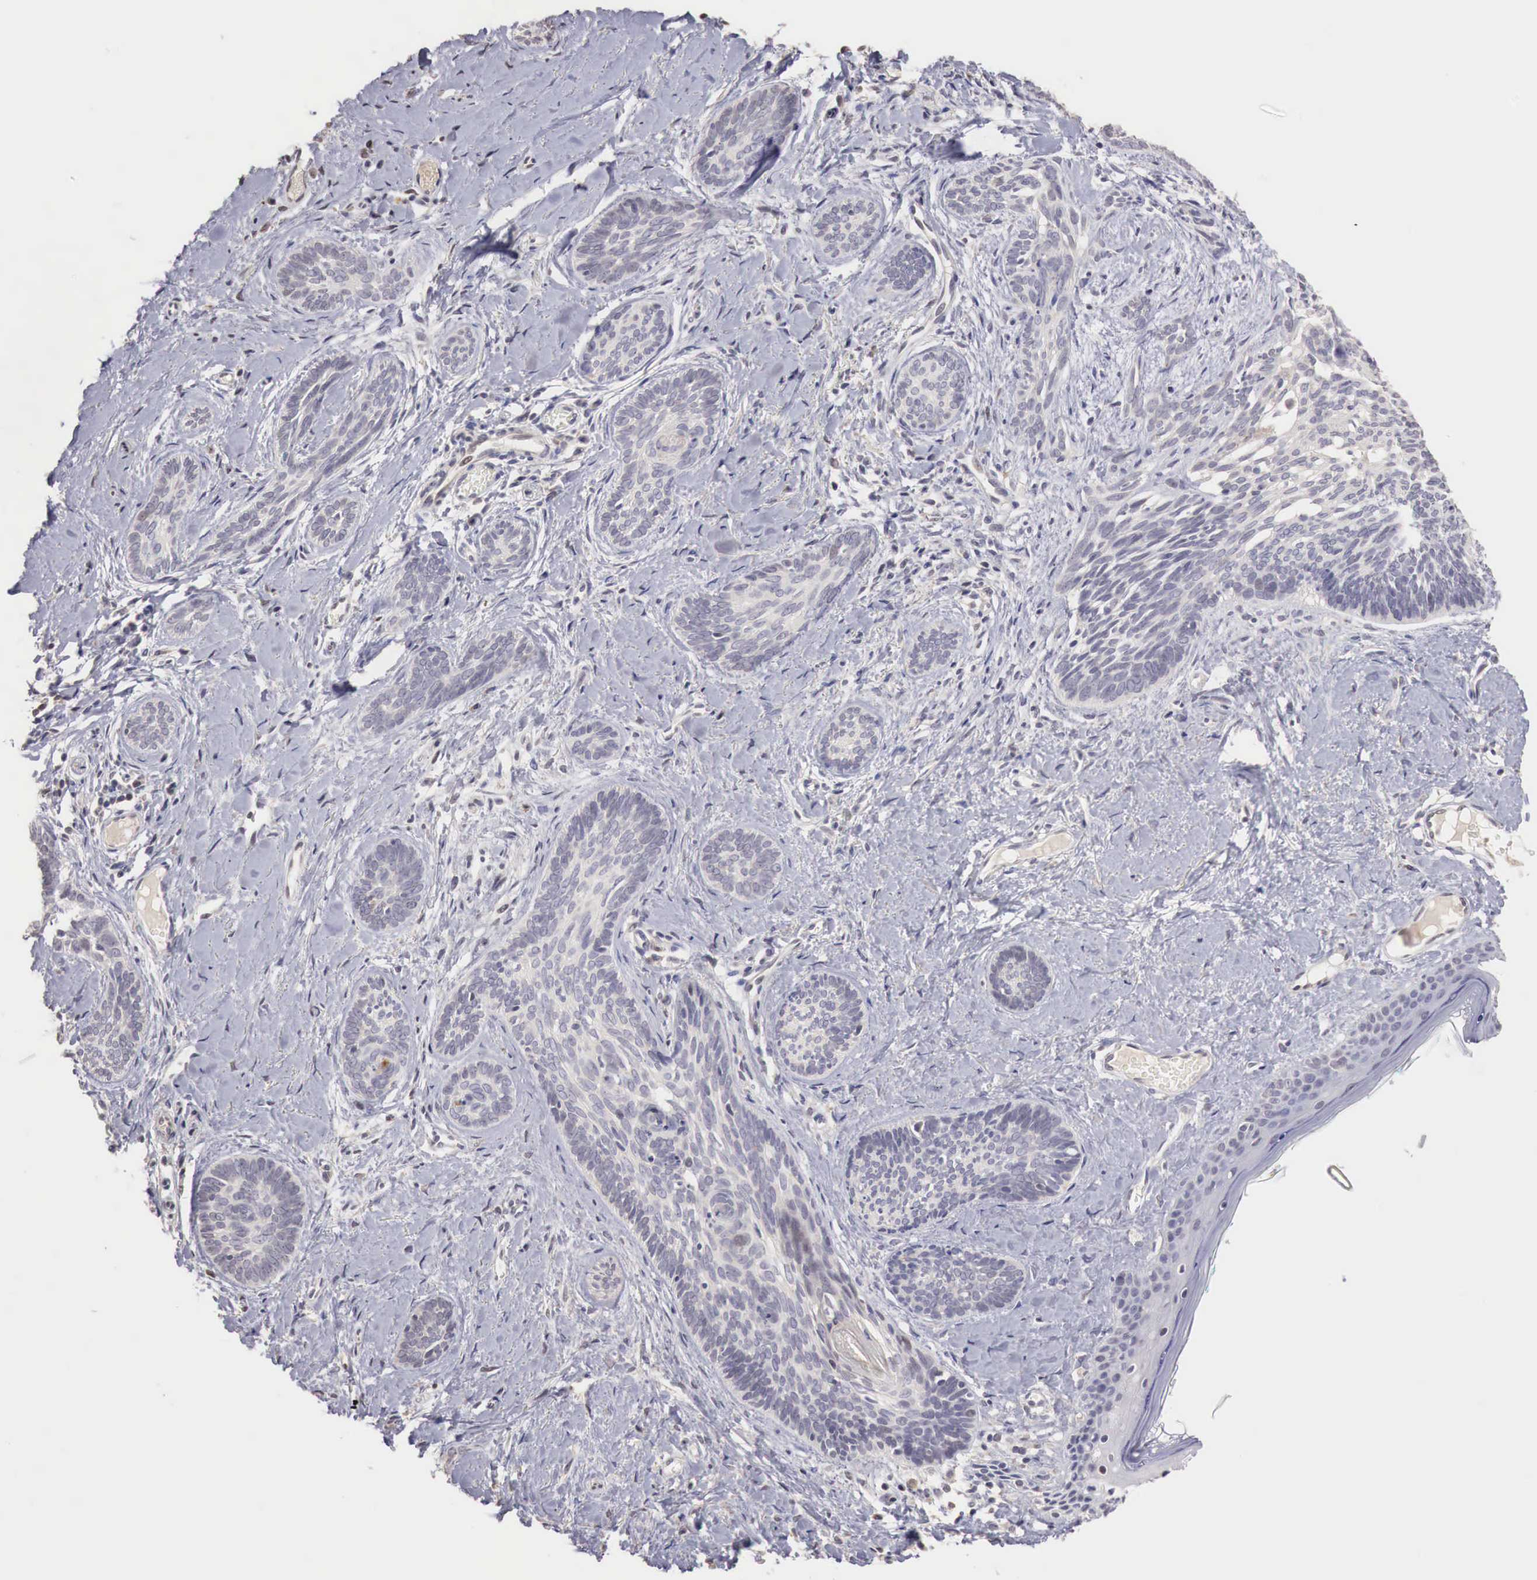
{"staining": {"intensity": "negative", "quantity": "none", "location": "none"}, "tissue": "skin cancer", "cell_type": "Tumor cells", "image_type": "cancer", "snomed": [{"axis": "morphology", "description": "Basal cell carcinoma"}, {"axis": "topography", "description": "Skin"}], "caption": "Immunohistochemical staining of basal cell carcinoma (skin) shows no significant expression in tumor cells.", "gene": "TBC1D9", "patient": {"sex": "female", "age": 81}}